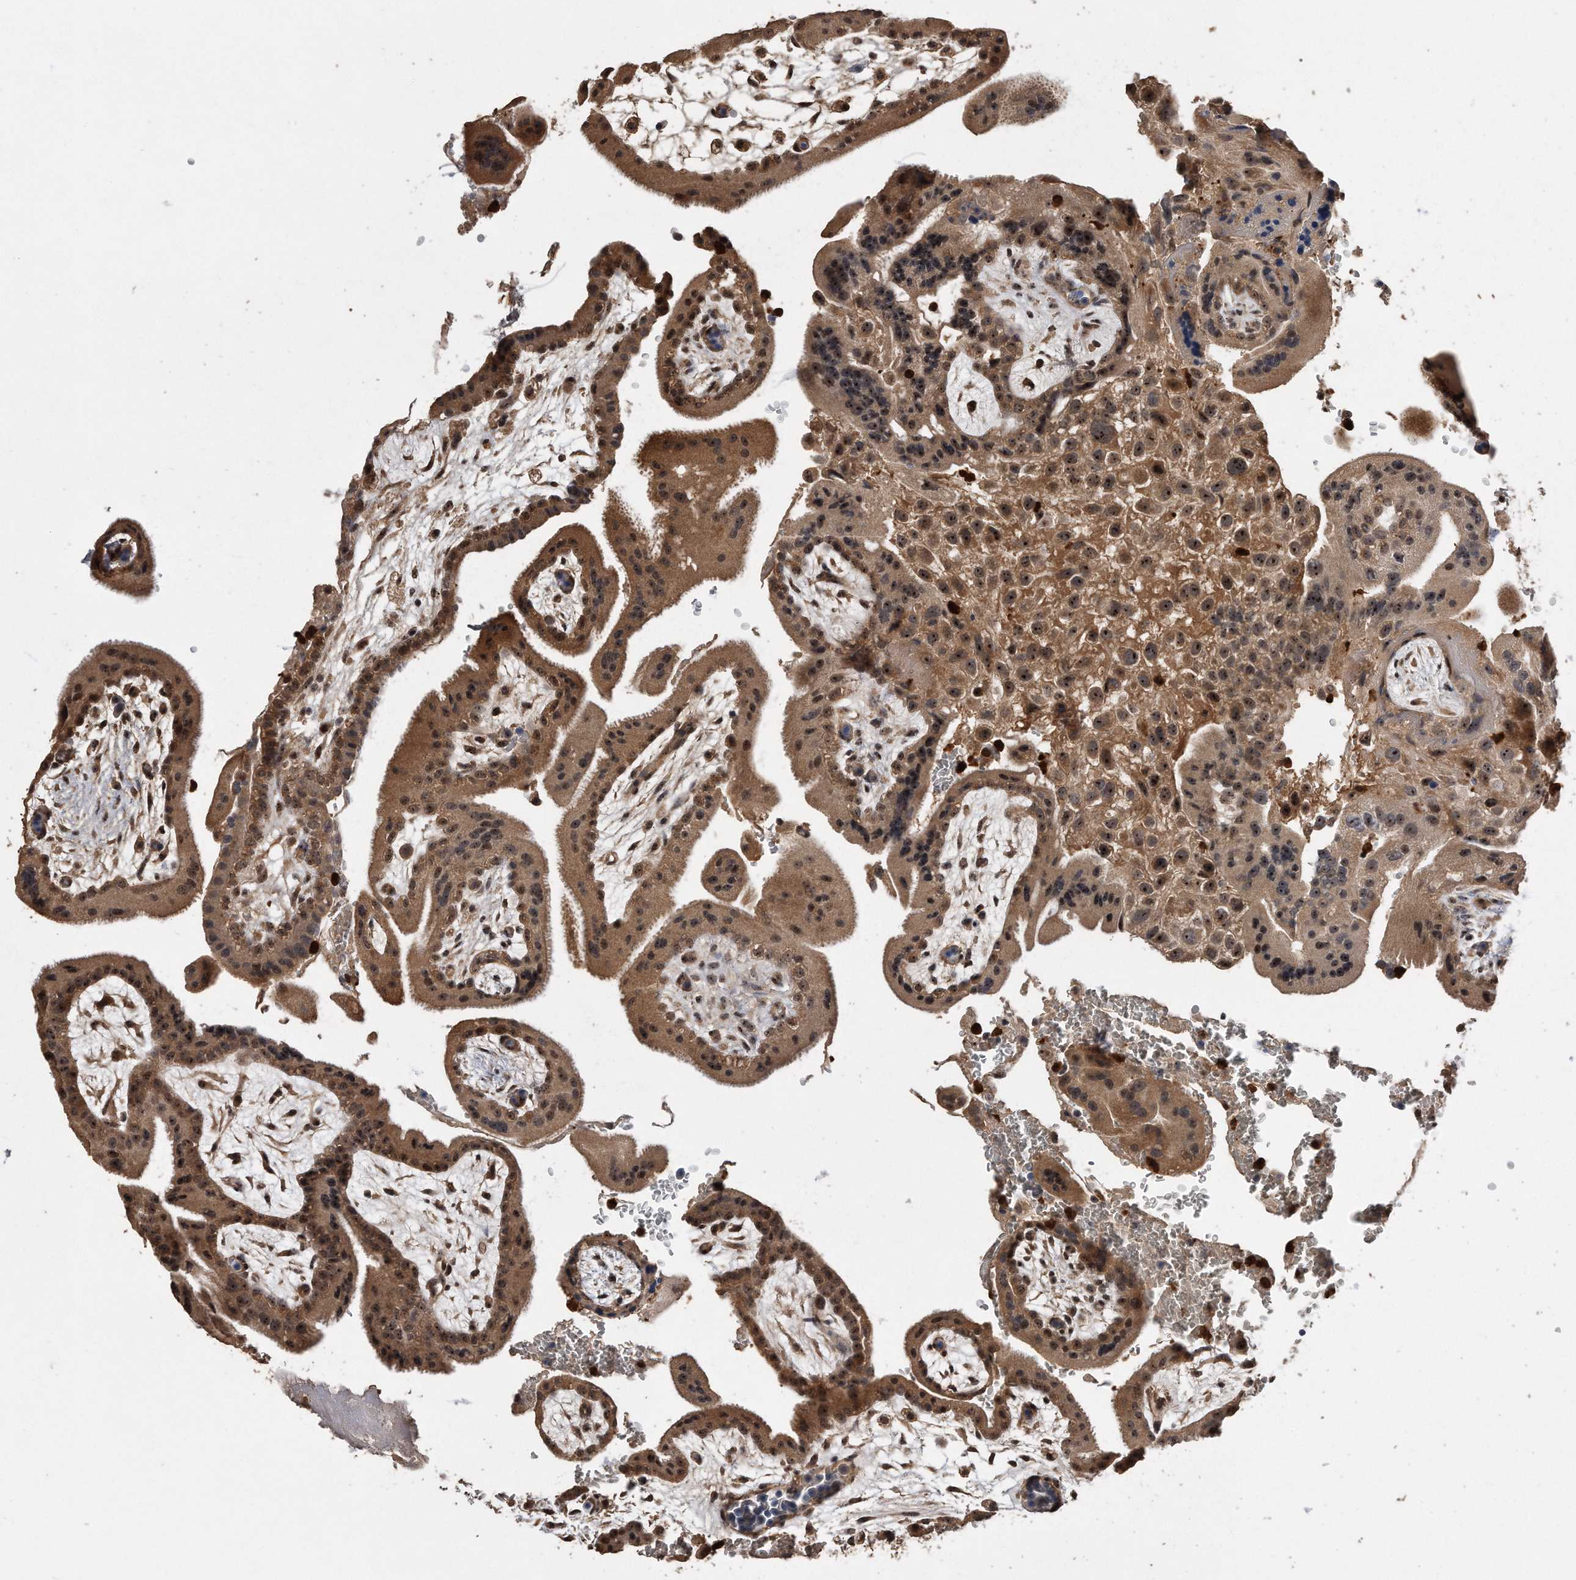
{"staining": {"intensity": "moderate", "quantity": ">75%", "location": "cytoplasmic/membranous,nuclear"}, "tissue": "placenta", "cell_type": "Trophoblastic cells", "image_type": "normal", "snomed": [{"axis": "morphology", "description": "Normal tissue, NOS"}, {"axis": "topography", "description": "Placenta"}], "caption": "Human placenta stained with a brown dye displays moderate cytoplasmic/membranous,nuclear positive expression in approximately >75% of trophoblastic cells.", "gene": "PELO", "patient": {"sex": "female", "age": 35}}